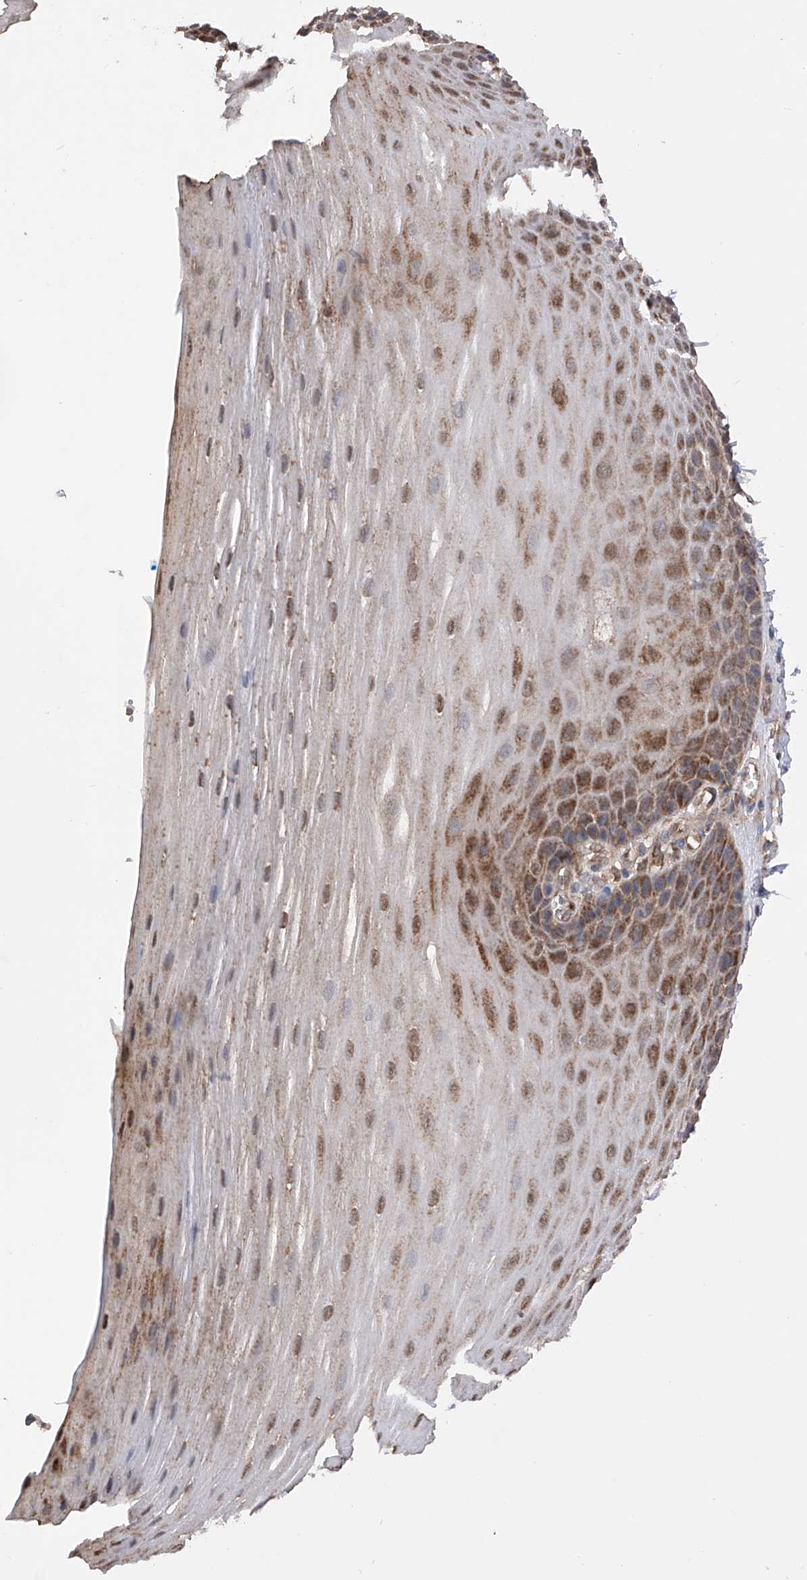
{"staining": {"intensity": "moderate", "quantity": ">75%", "location": "cytoplasmic/membranous,nuclear"}, "tissue": "esophagus", "cell_type": "Squamous epithelial cells", "image_type": "normal", "snomed": [{"axis": "morphology", "description": "Normal tissue, NOS"}, {"axis": "topography", "description": "Esophagus"}], "caption": "Esophagus stained for a protein (brown) displays moderate cytoplasmic/membranous,nuclear positive positivity in about >75% of squamous epithelial cells.", "gene": "SDHAF4", "patient": {"sex": "male", "age": 62}}